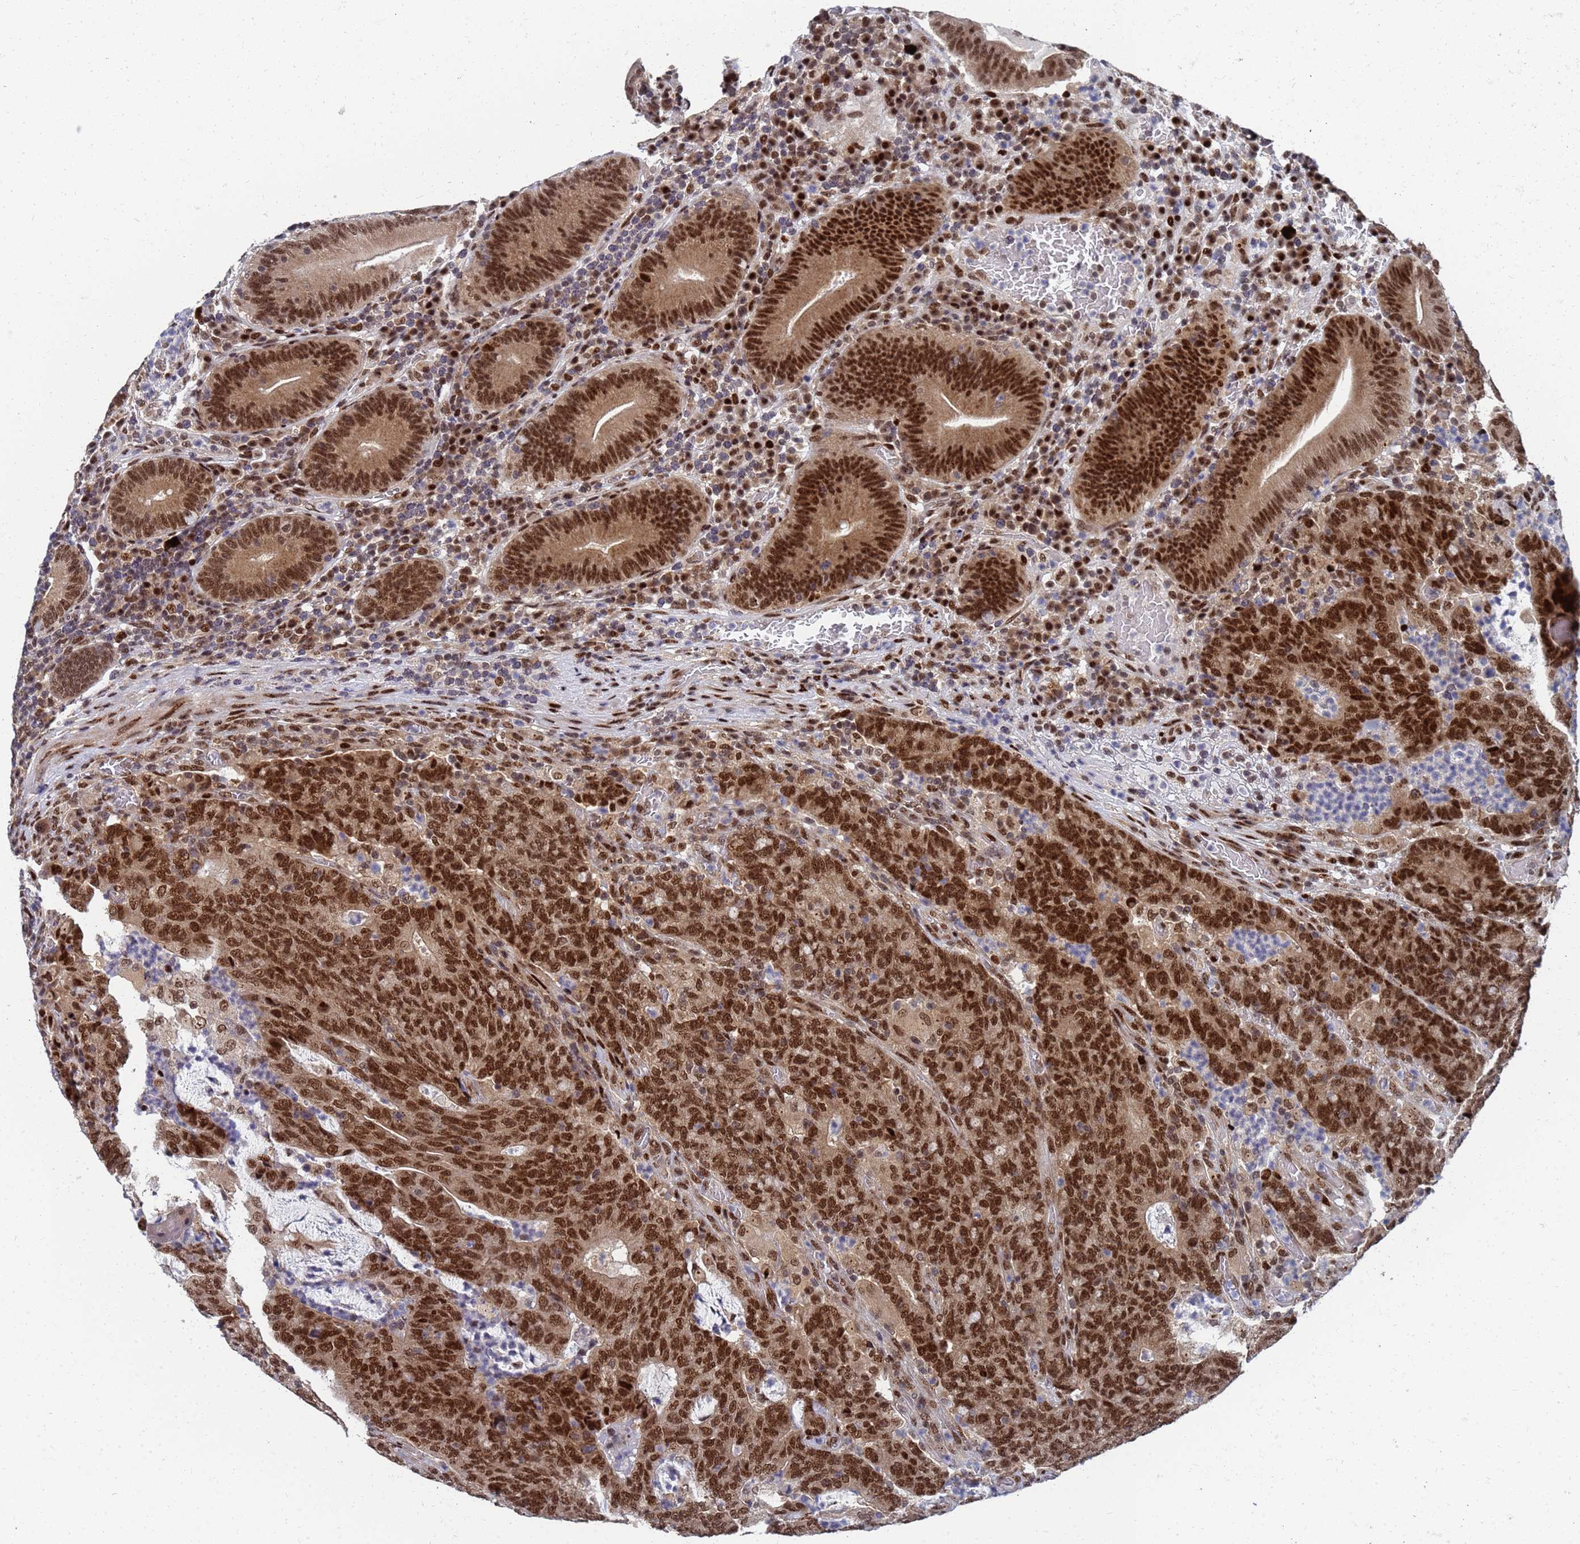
{"staining": {"intensity": "strong", "quantity": ">75%", "location": "nuclear"}, "tissue": "colorectal cancer", "cell_type": "Tumor cells", "image_type": "cancer", "snomed": [{"axis": "morphology", "description": "Normal tissue, NOS"}, {"axis": "morphology", "description": "Adenocarcinoma, NOS"}, {"axis": "topography", "description": "Colon"}], "caption": "A high amount of strong nuclear expression is identified in approximately >75% of tumor cells in adenocarcinoma (colorectal) tissue.", "gene": "AP5Z1", "patient": {"sex": "female", "age": 75}}